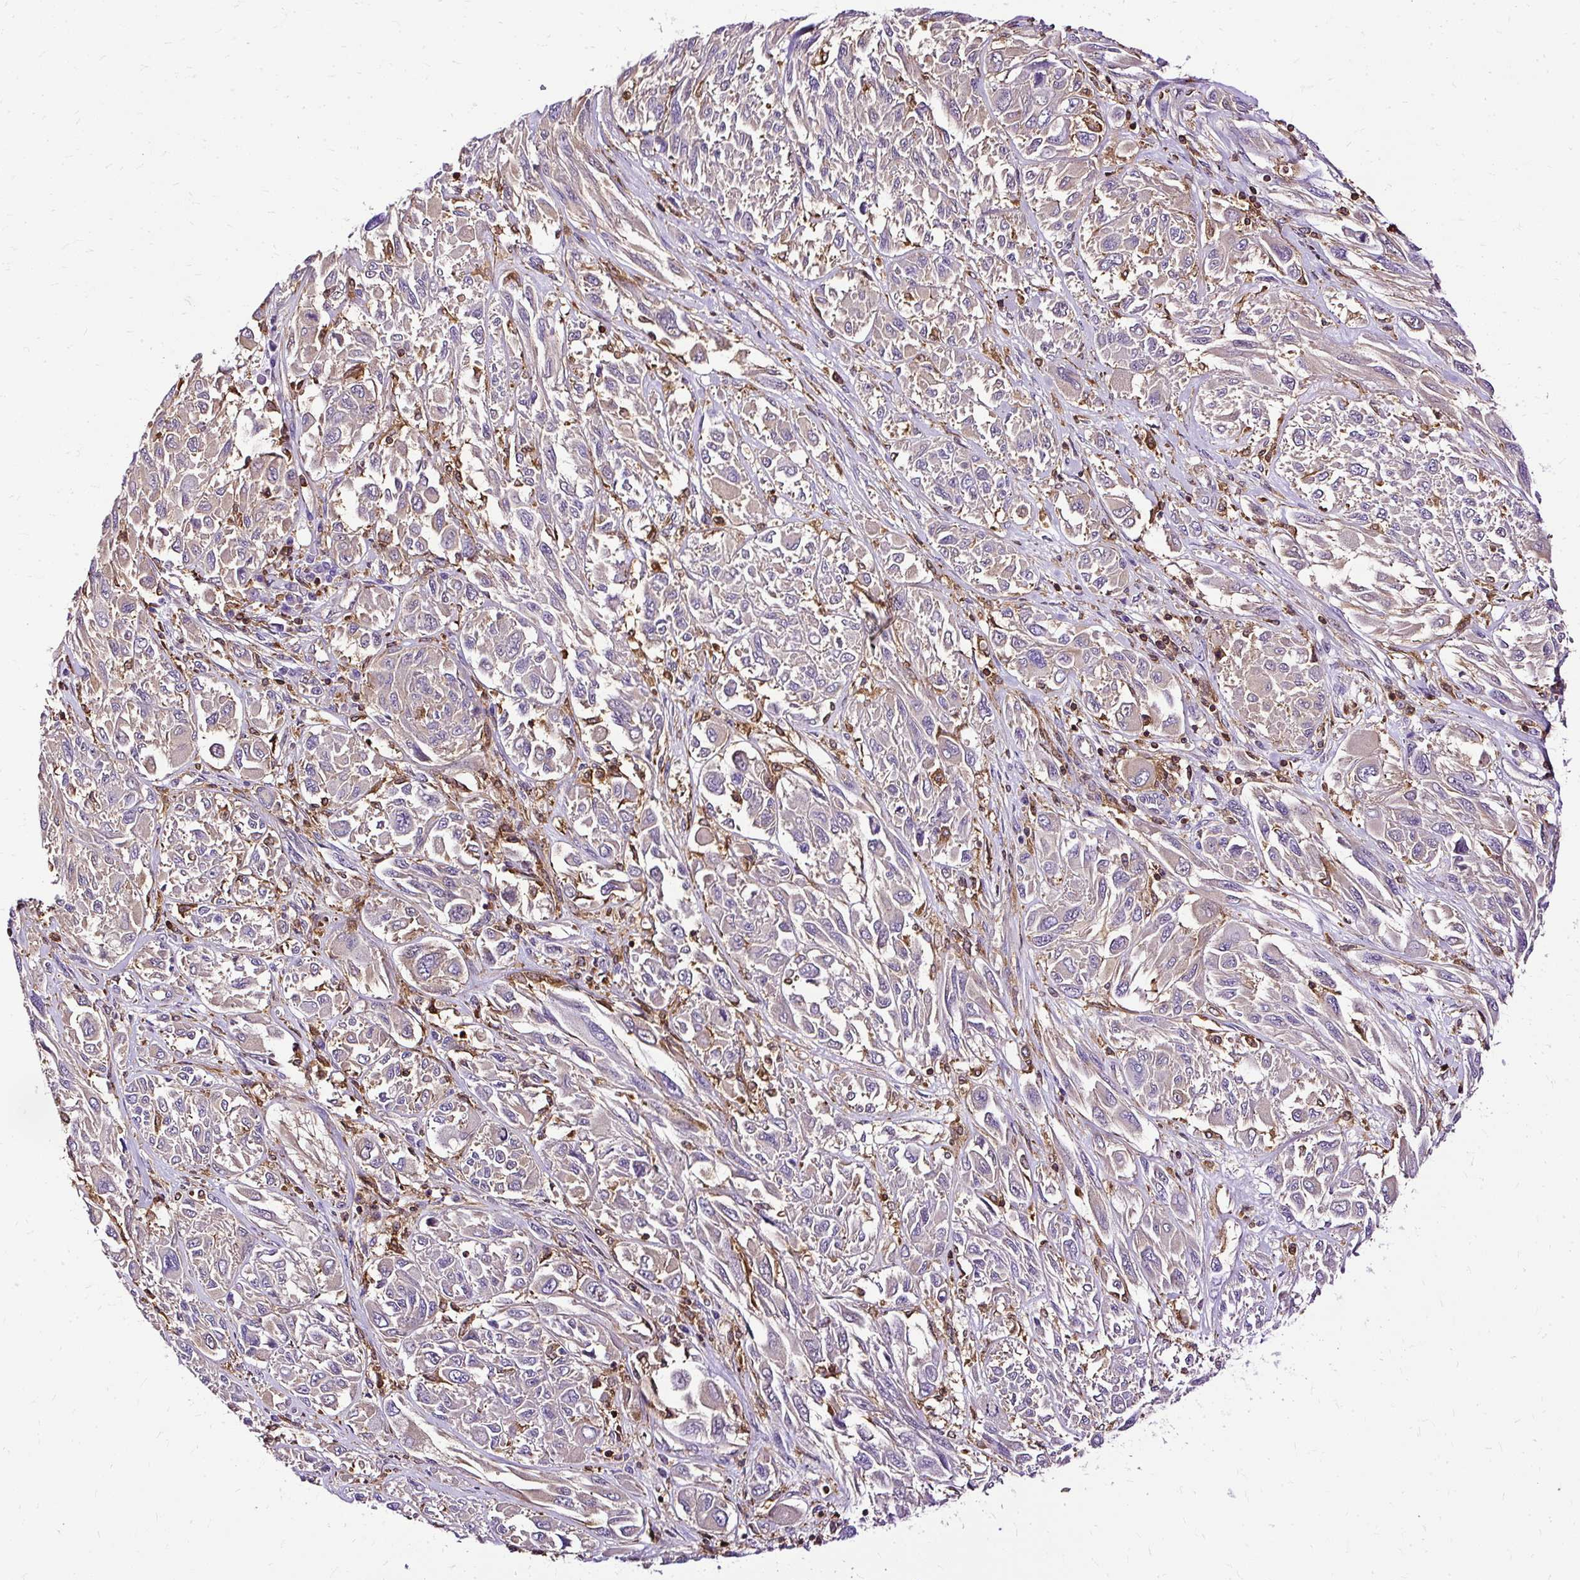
{"staining": {"intensity": "negative", "quantity": "none", "location": "none"}, "tissue": "melanoma", "cell_type": "Tumor cells", "image_type": "cancer", "snomed": [{"axis": "morphology", "description": "Malignant melanoma, NOS"}, {"axis": "topography", "description": "Skin"}], "caption": "Immunohistochemistry (IHC) of malignant melanoma reveals no positivity in tumor cells.", "gene": "TWF2", "patient": {"sex": "female", "age": 91}}